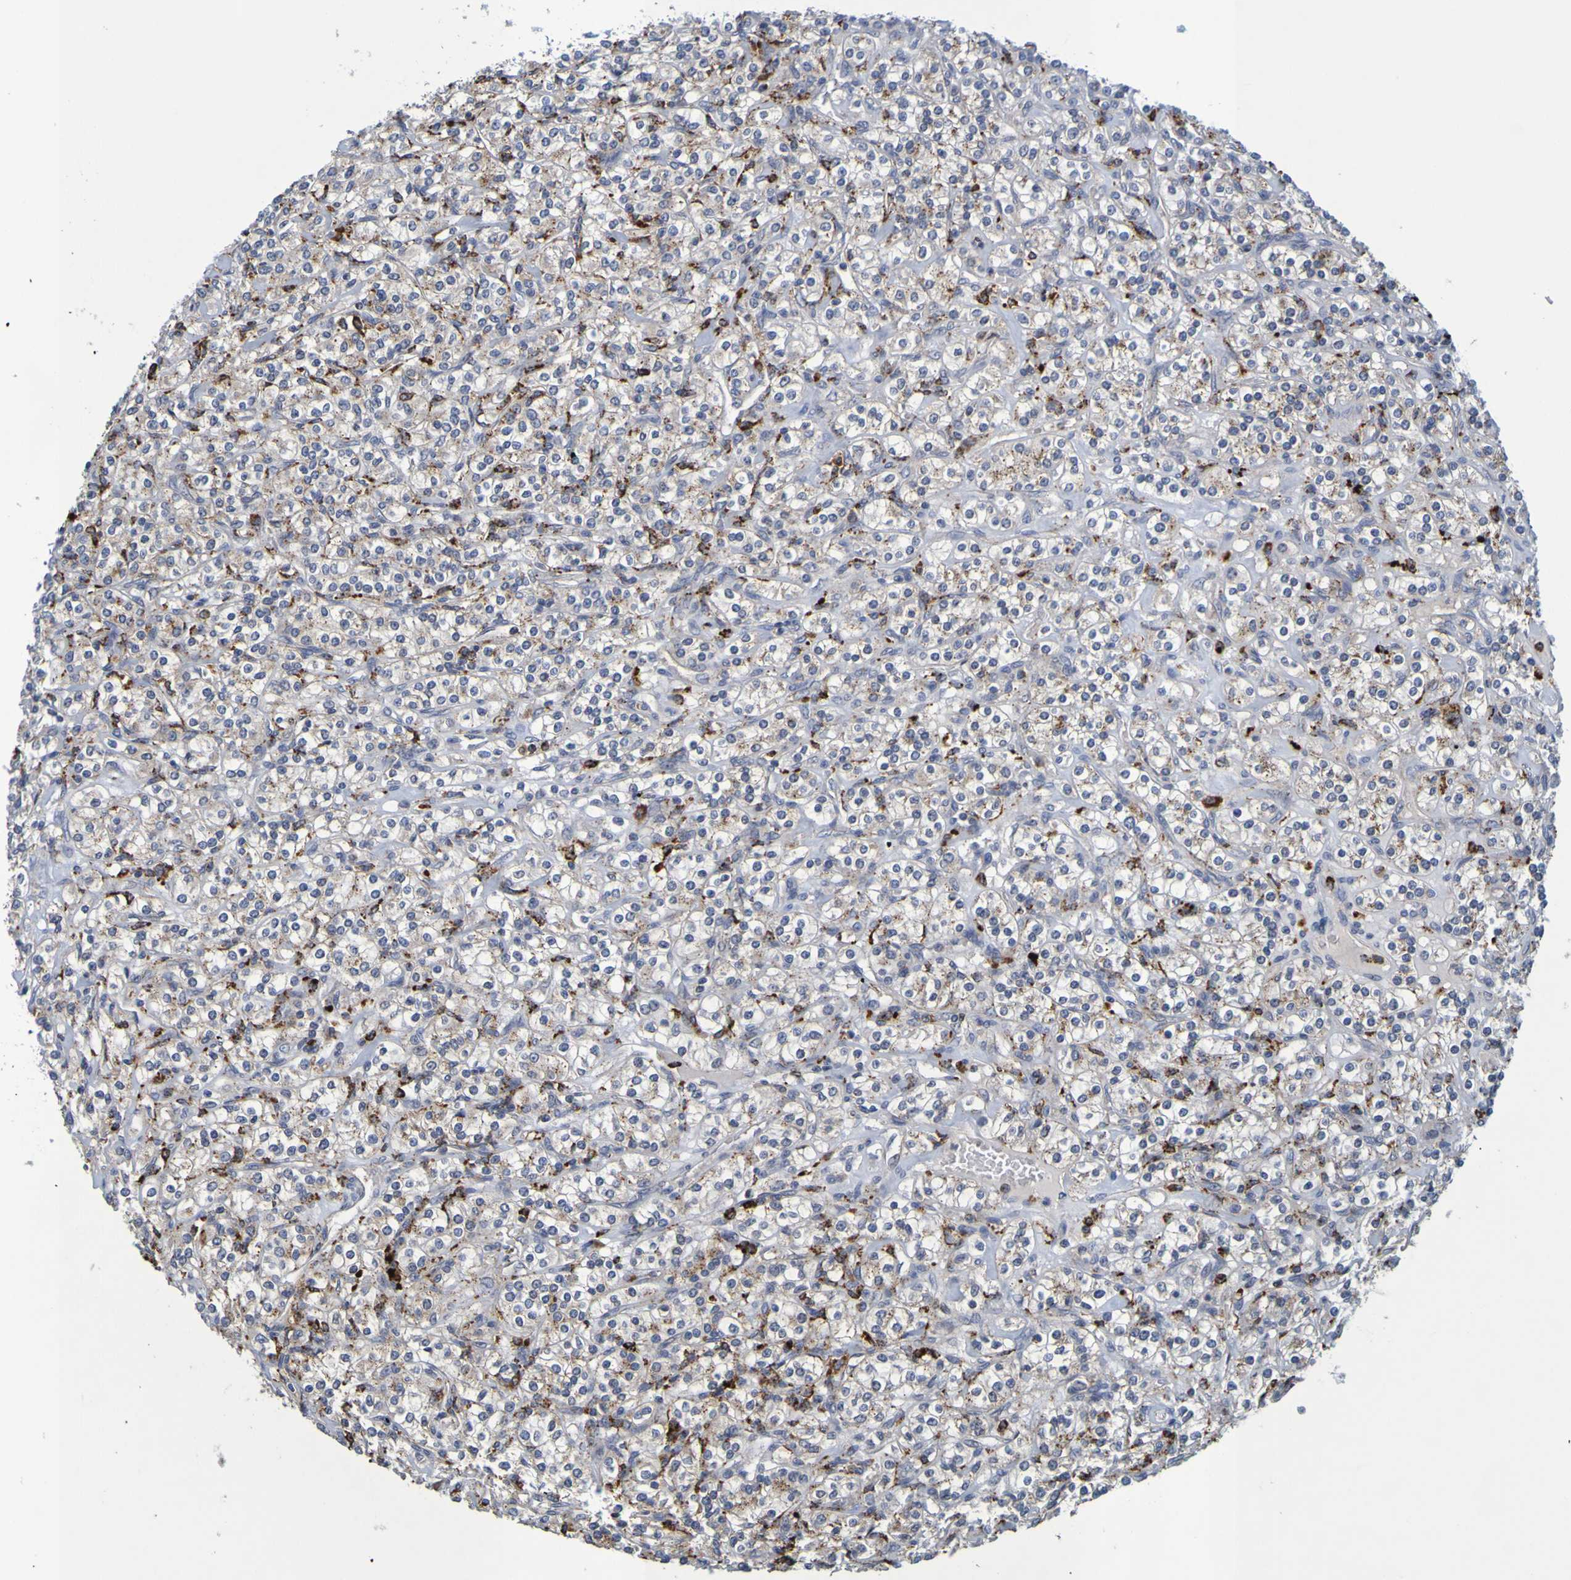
{"staining": {"intensity": "weak", "quantity": "<25%", "location": "cytoplasmic/membranous"}, "tissue": "renal cancer", "cell_type": "Tumor cells", "image_type": "cancer", "snomed": [{"axis": "morphology", "description": "Adenocarcinoma, NOS"}, {"axis": "topography", "description": "Kidney"}], "caption": "DAB immunohistochemical staining of renal adenocarcinoma shows no significant staining in tumor cells. (DAB immunohistochemistry, high magnification).", "gene": "TPH1", "patient": {"sex": "male", "age": 77}}